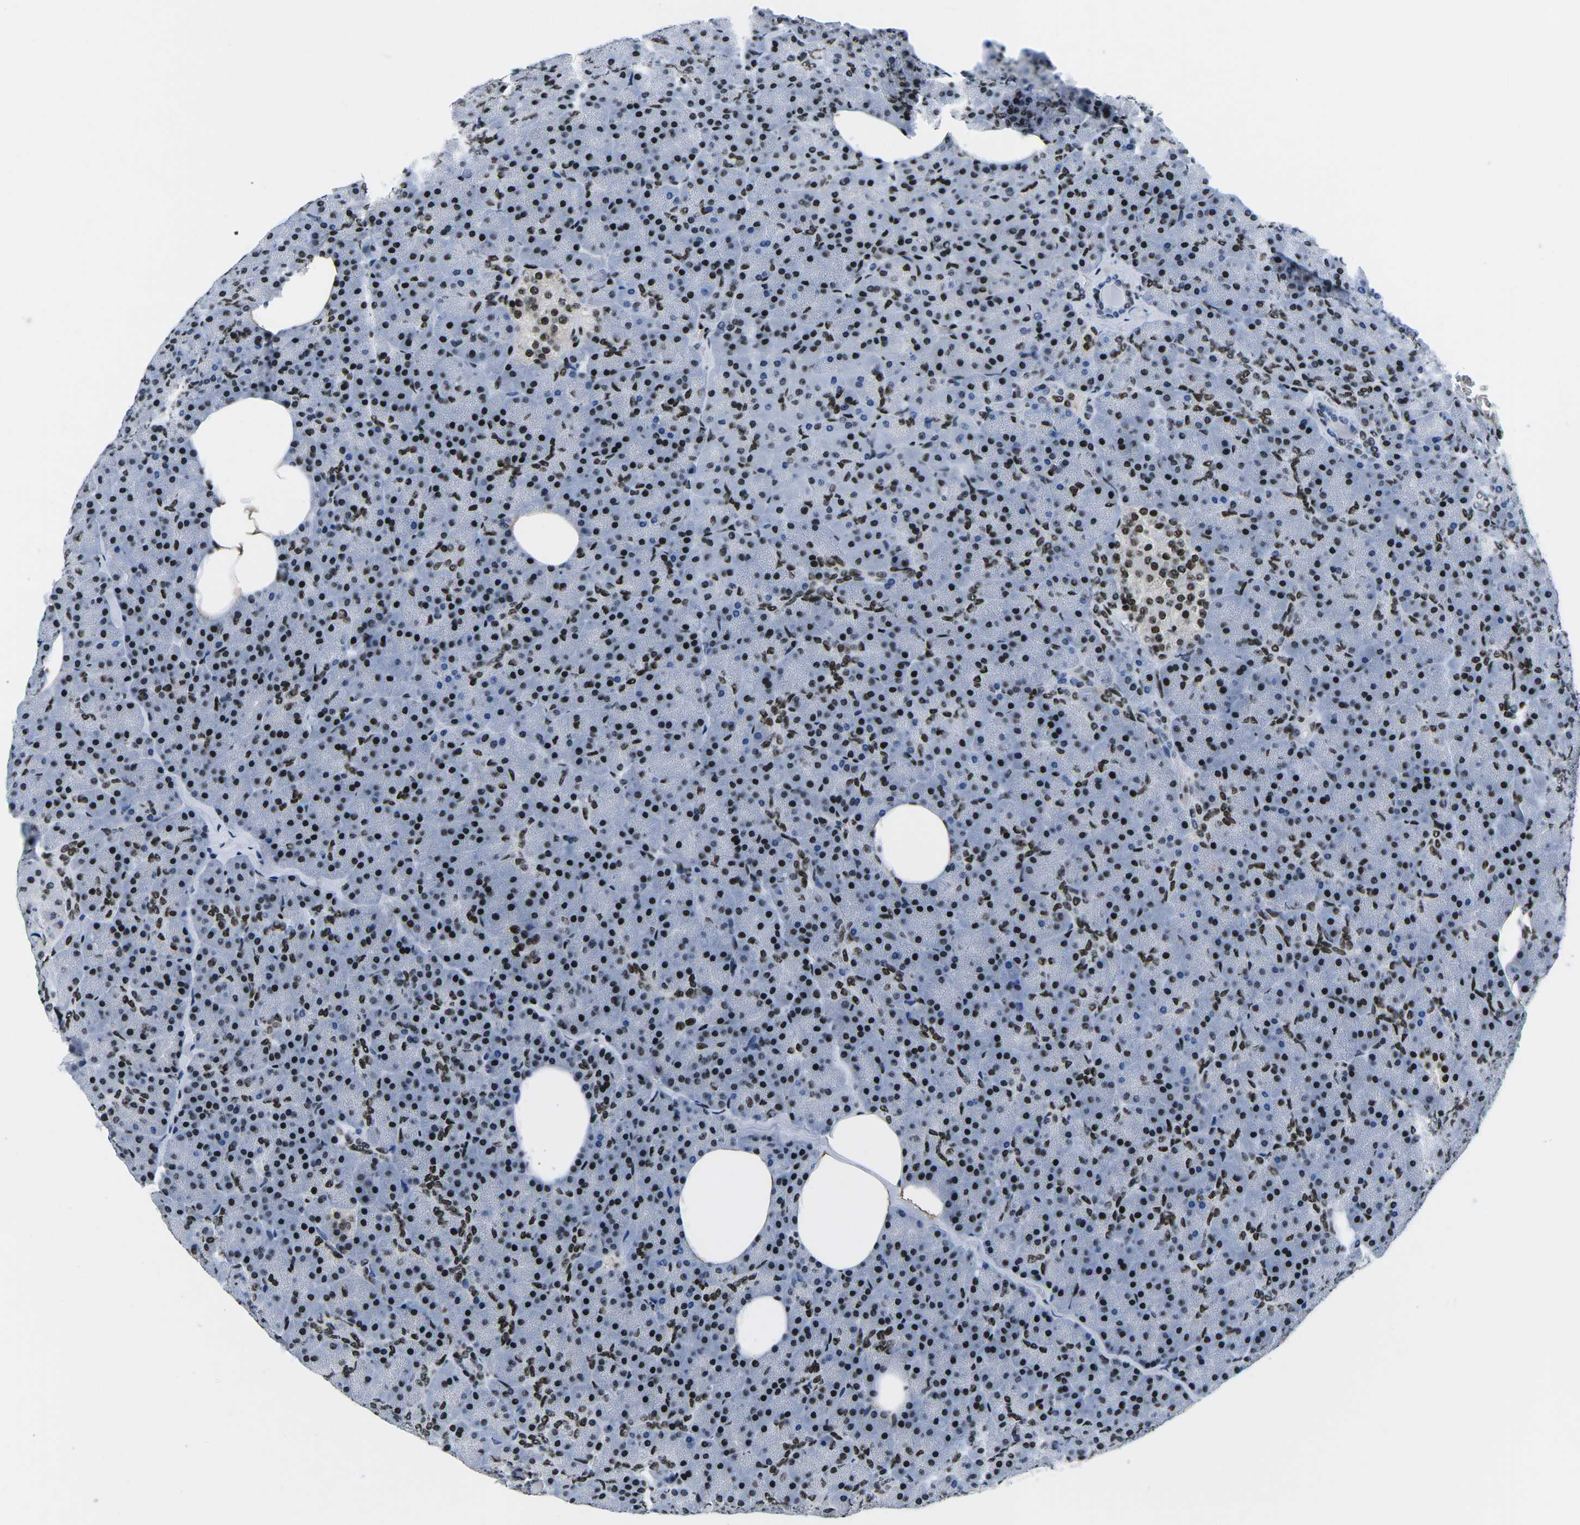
{"staining": {"intensity": "strong", "quantity": ">75%", "location": "nuclear"}, "tissue": "pancreas", "cell_type": "Exocrine glandular cells", "image_type": "normal", "snomed": [{"axis": "morphology", "description": "Normal tissue, NOS"}, {"axis": "topography", "description": "Pancreas"}], "caption": "Exocrine glandular cells demonstrate strong nuclear positivity in approximately >75% of cells in benign pancreas. (IHC, brightfield microscopy, high magnification).", "gene": "ATF1", "patient": {"sex": "female", "age": 35}}